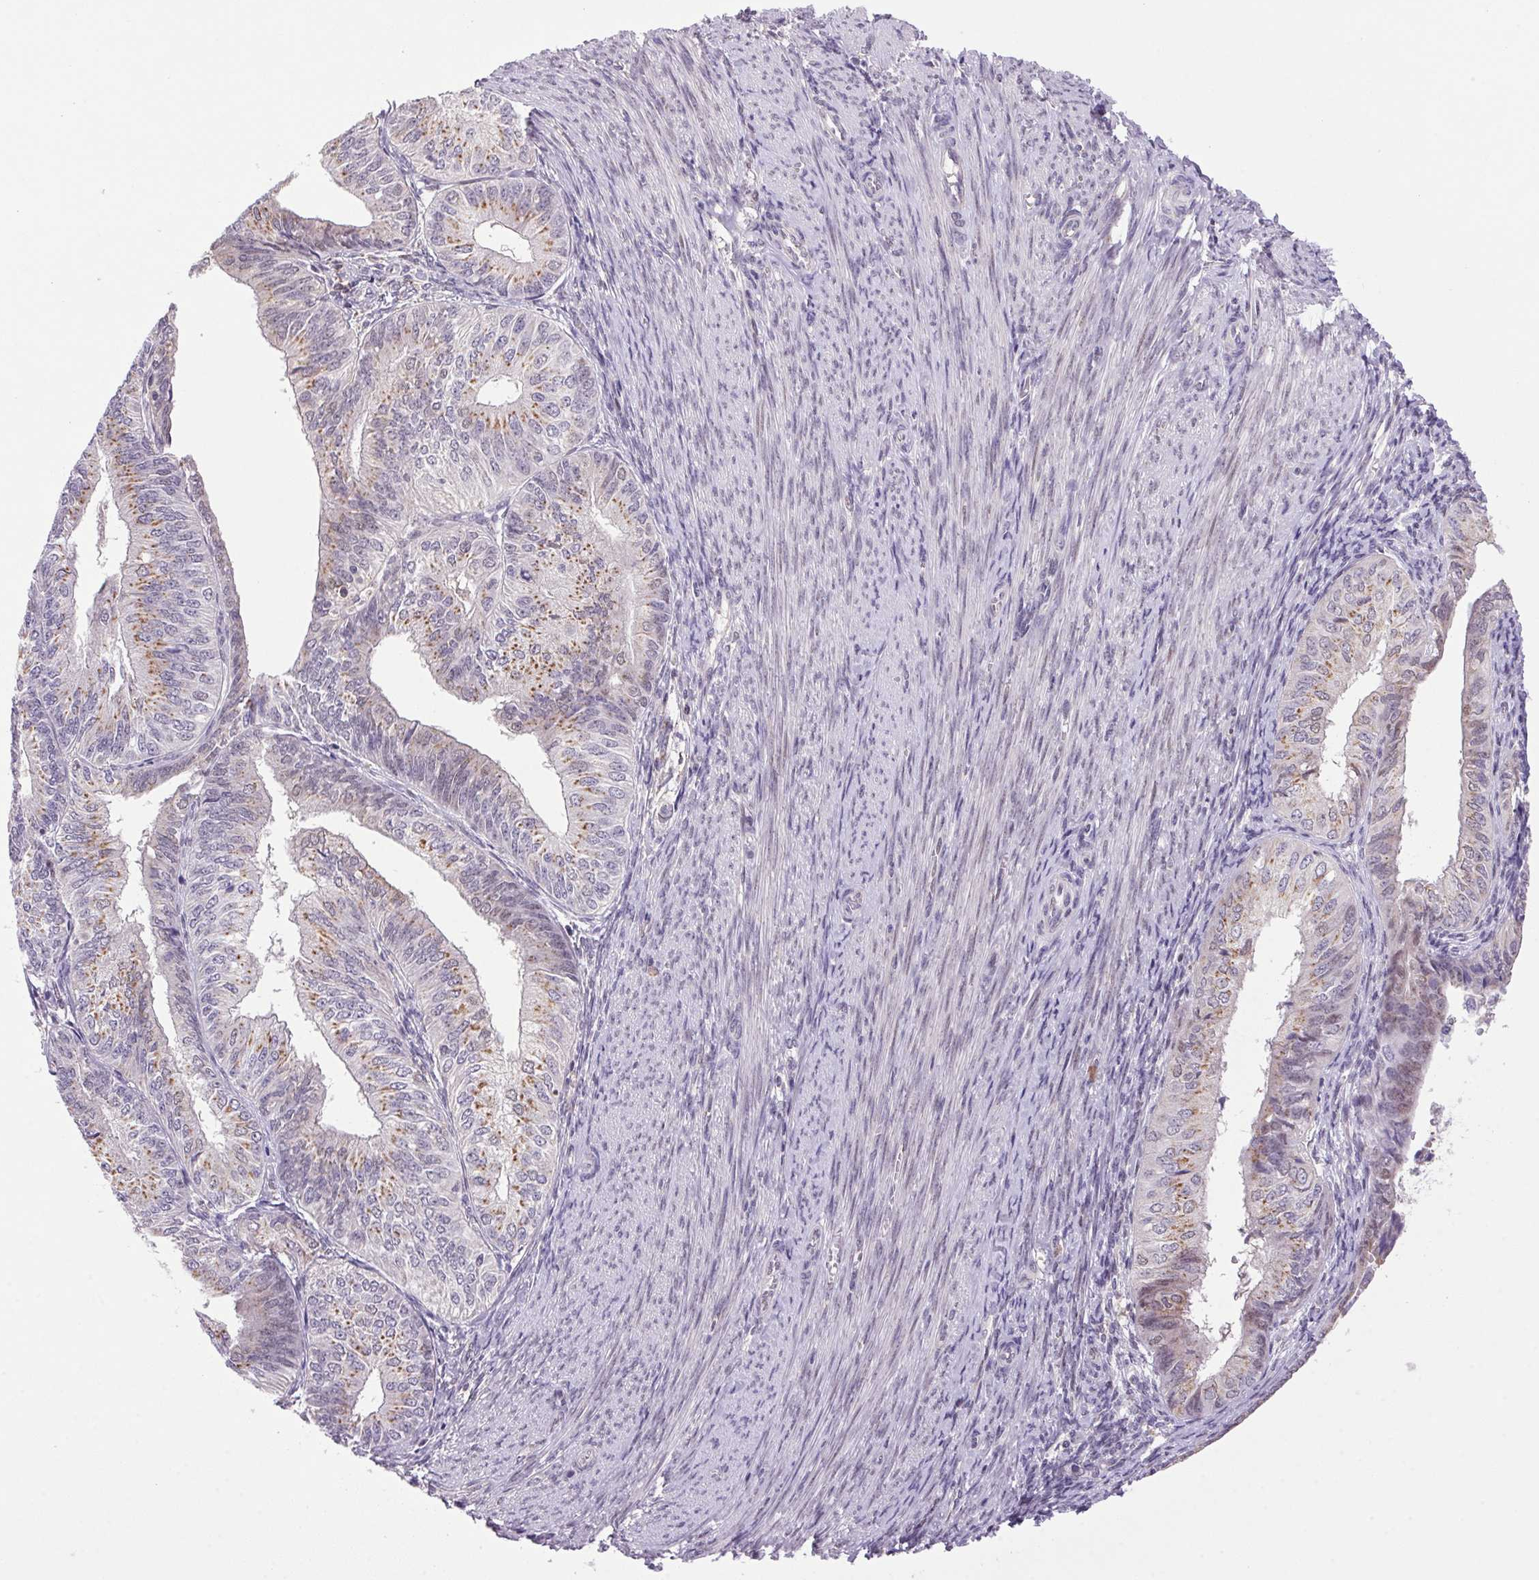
{"staining": {"intensity": "weak", "quantity": "25%-75%", "location": "cytoplasmic/membranous"}, "tissue": "endometrial cancer", "cell_type": "Tumor cells", "image_type": "cancer", "snomed": [{"axis": "morphology", "description": "Adenocarcinoma, NOS"}, {"axis": "topography", "description": "Endometrium"}], "caption": "Brown immunohistochemical staining in endometrial cancer (adenocarcinoma) shows weak cytoplasmic/membranous expression in about 25%-75% of tumor cells. Nuclei are stained in blue.", "gene": "AKR1E2", "patient": {"sex": "female", "age": 58}}